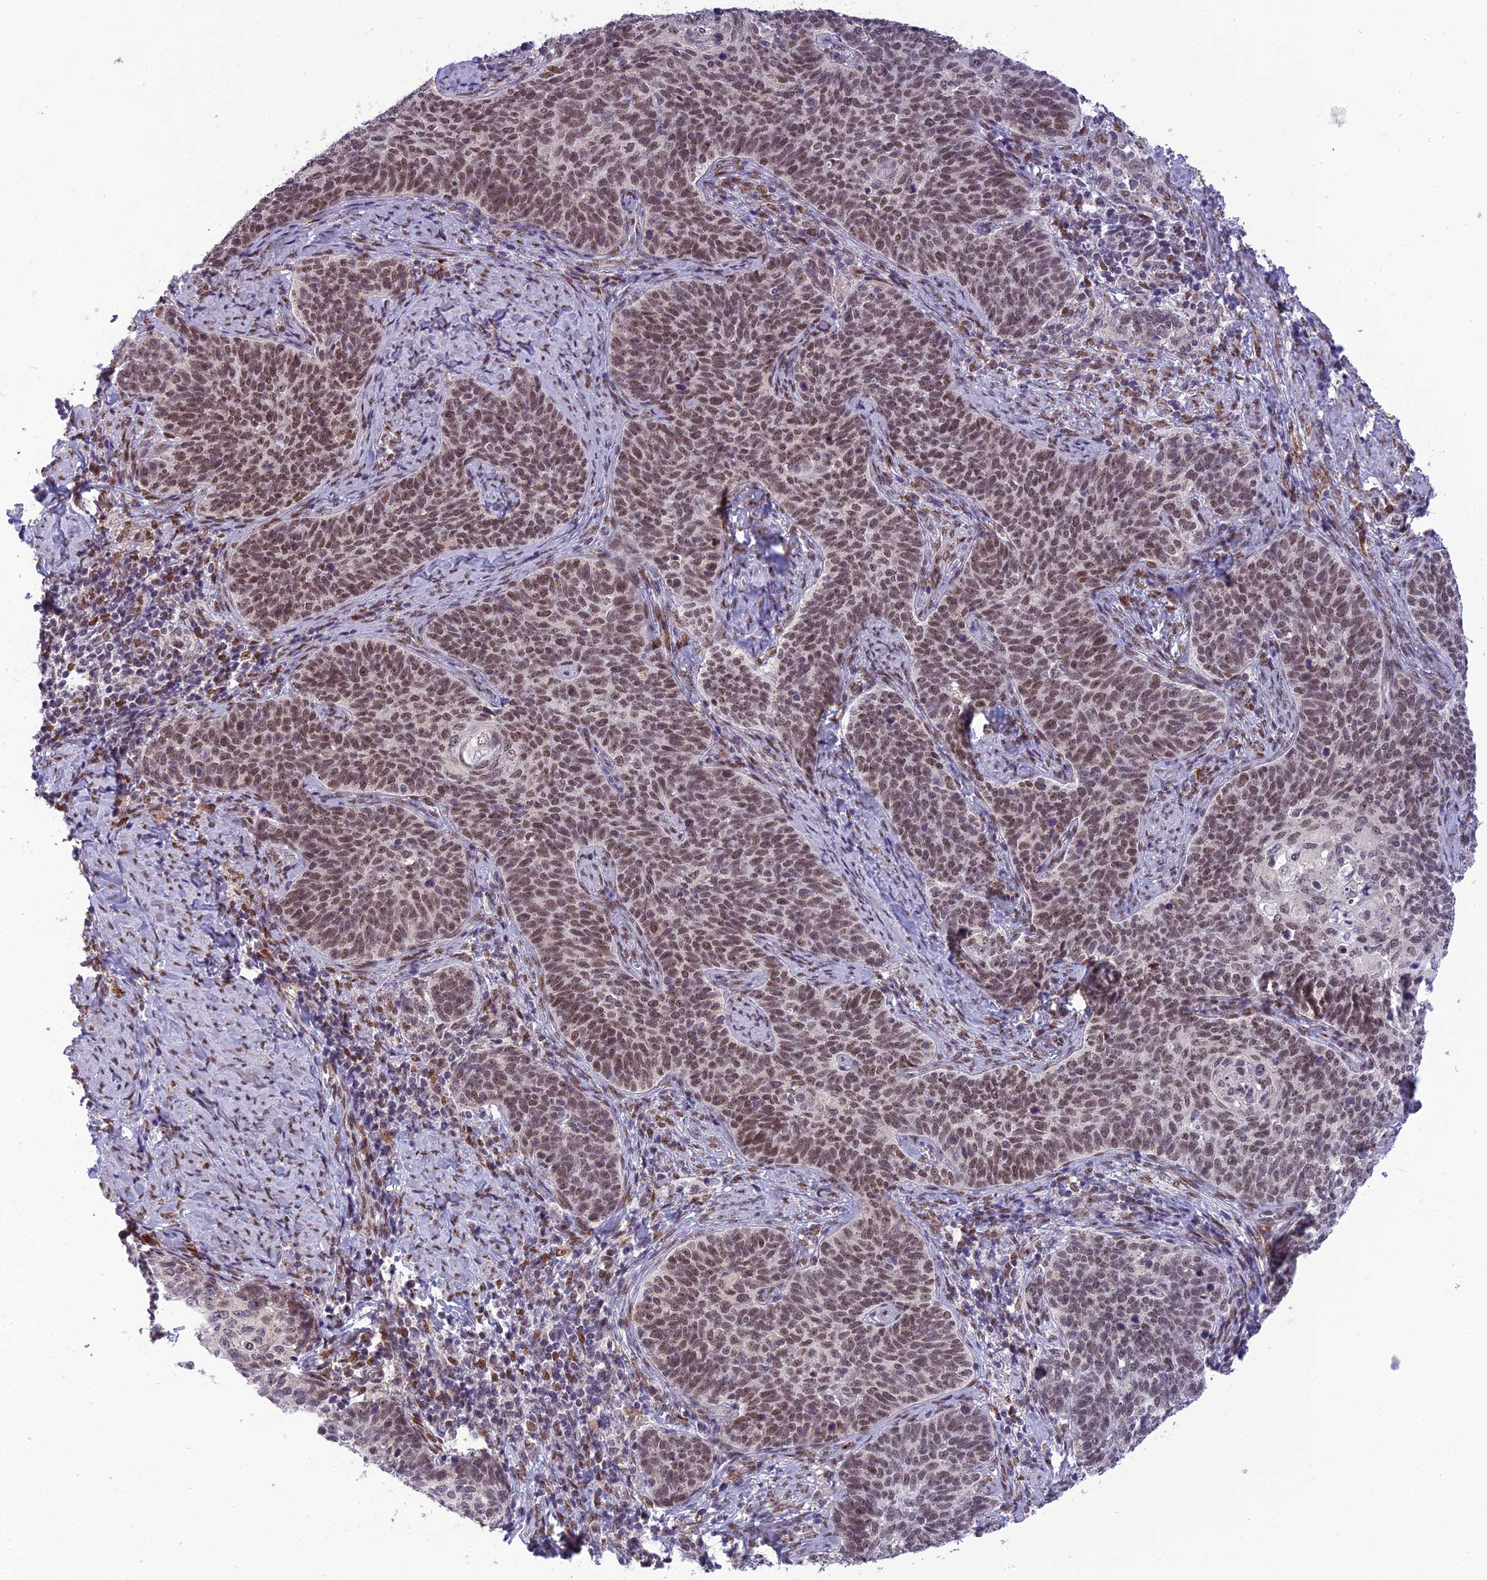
{"staining": {"intensity": "moderate", "quantity": ">75%", "location": "nuclear"}, "tissue": "cervical cancer", "cell_type": "Tumor cells", "image_type": "cancer", "snomed": [{"axis": "morphology", "description": "Normal tissue, NOS"}, {"axis": "morphology", "description": "Squamous cell carcinoma, NOS"}, {"axis": "topography", "description": "Cervix"}], "caption": "Protein expression analysis of squamous cell carcinoma (cervical) displays moderate nuclear positivity in about >75% of tumor cells.", "gene": "IRF2BP1", "patient": {"sex": "female", "age": 39}}